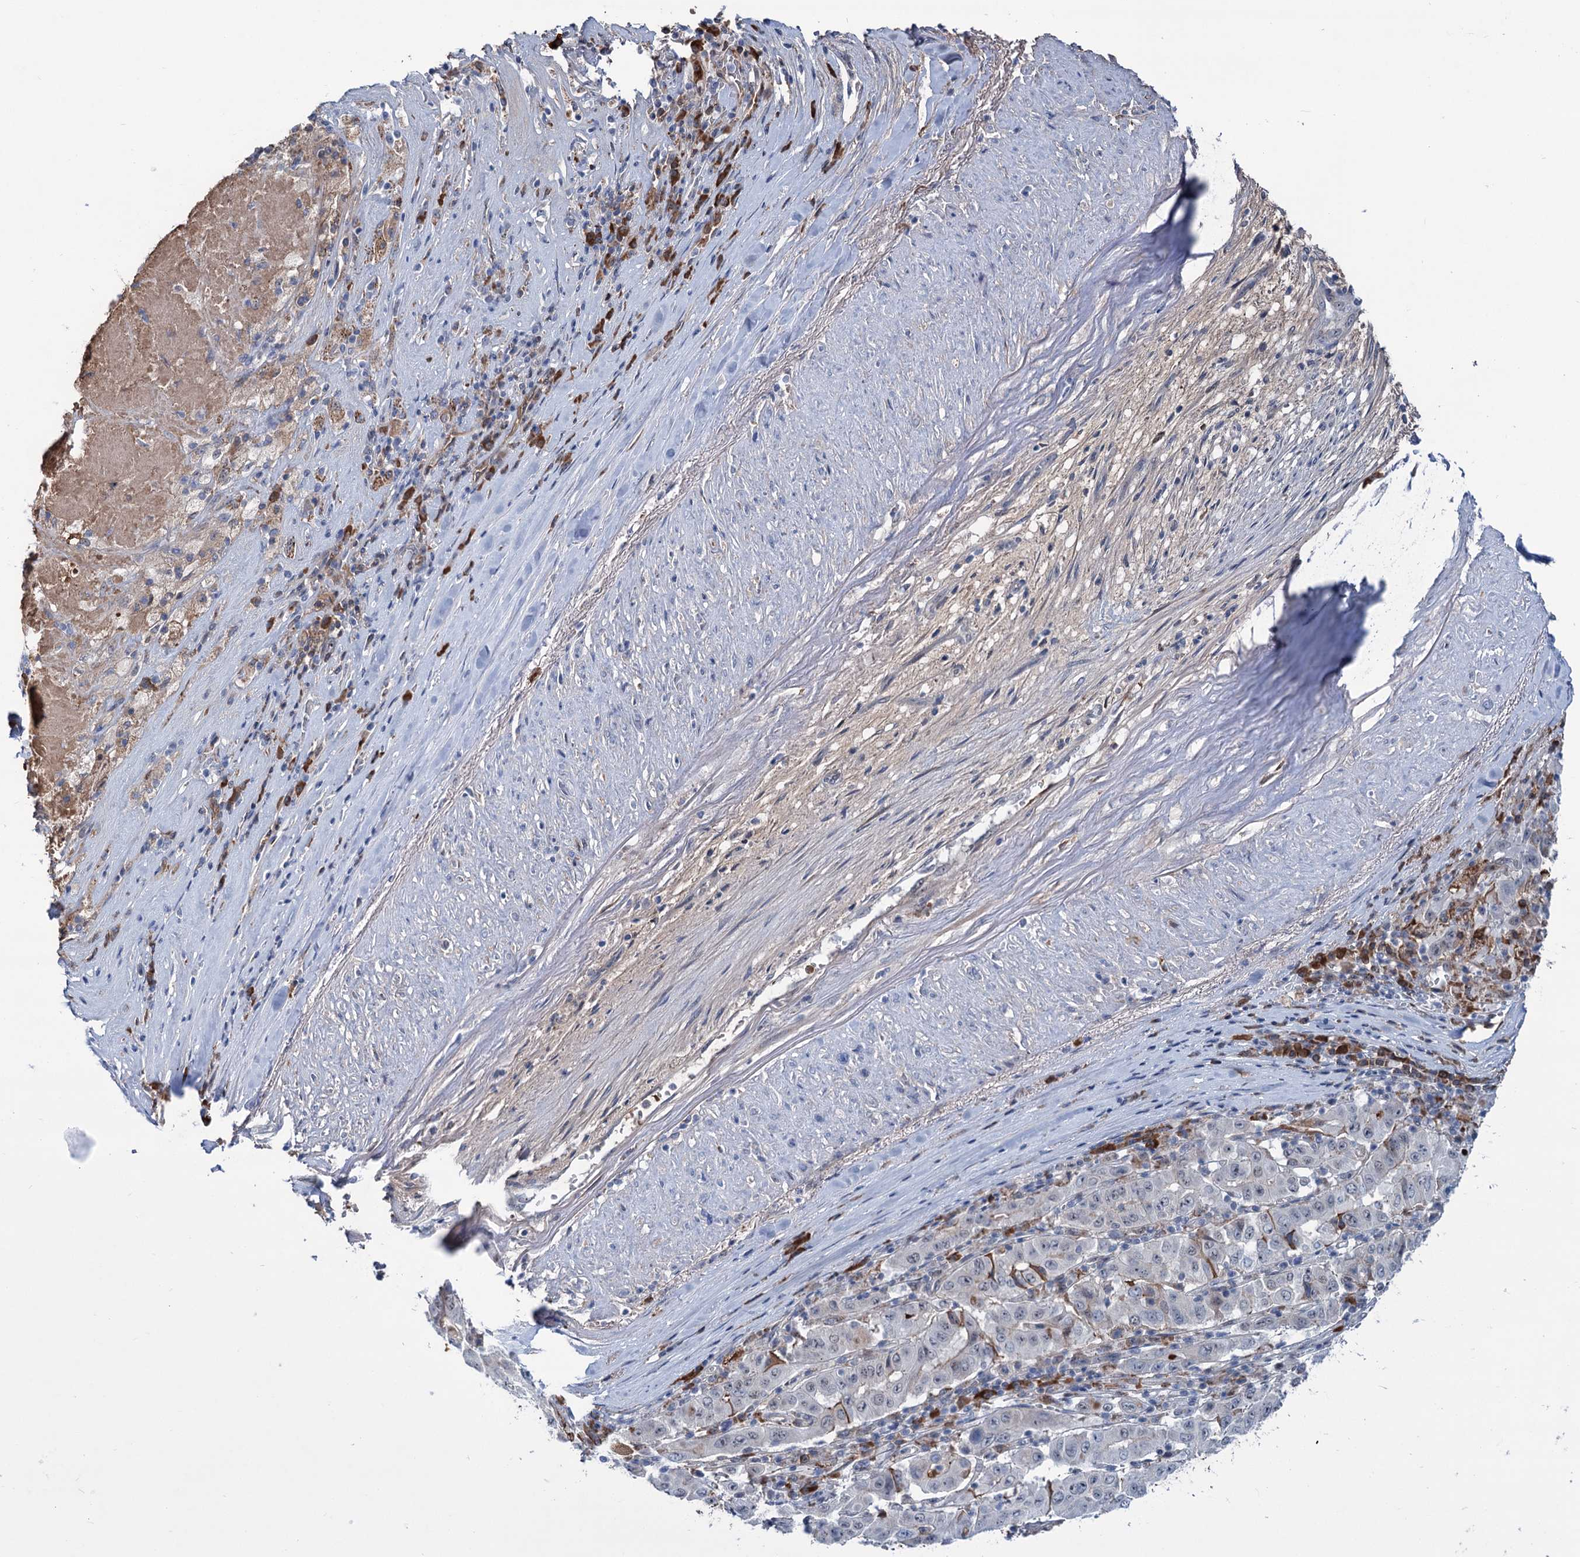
{"staining": {"intensity": "moderate", "quantity": "<25%", "location": "cytoplasmic/membranous"}, "tissue": "pancreatic cancer", "cell_type": "Tumor cells", "image_type": "cancer", "snomed": [{"axis": "morphology", "description": "Adenocarcinoma, NOS"}, {"axis": "topography", "description": "Pancreas"}], "caption": "A brown stain highlights moderate cytoplasmic/membranous staining of a protein in pancreatic cancer tumor cells.", "gene": "LPIN1", "patient": {"sex": "male", "age": 63}}